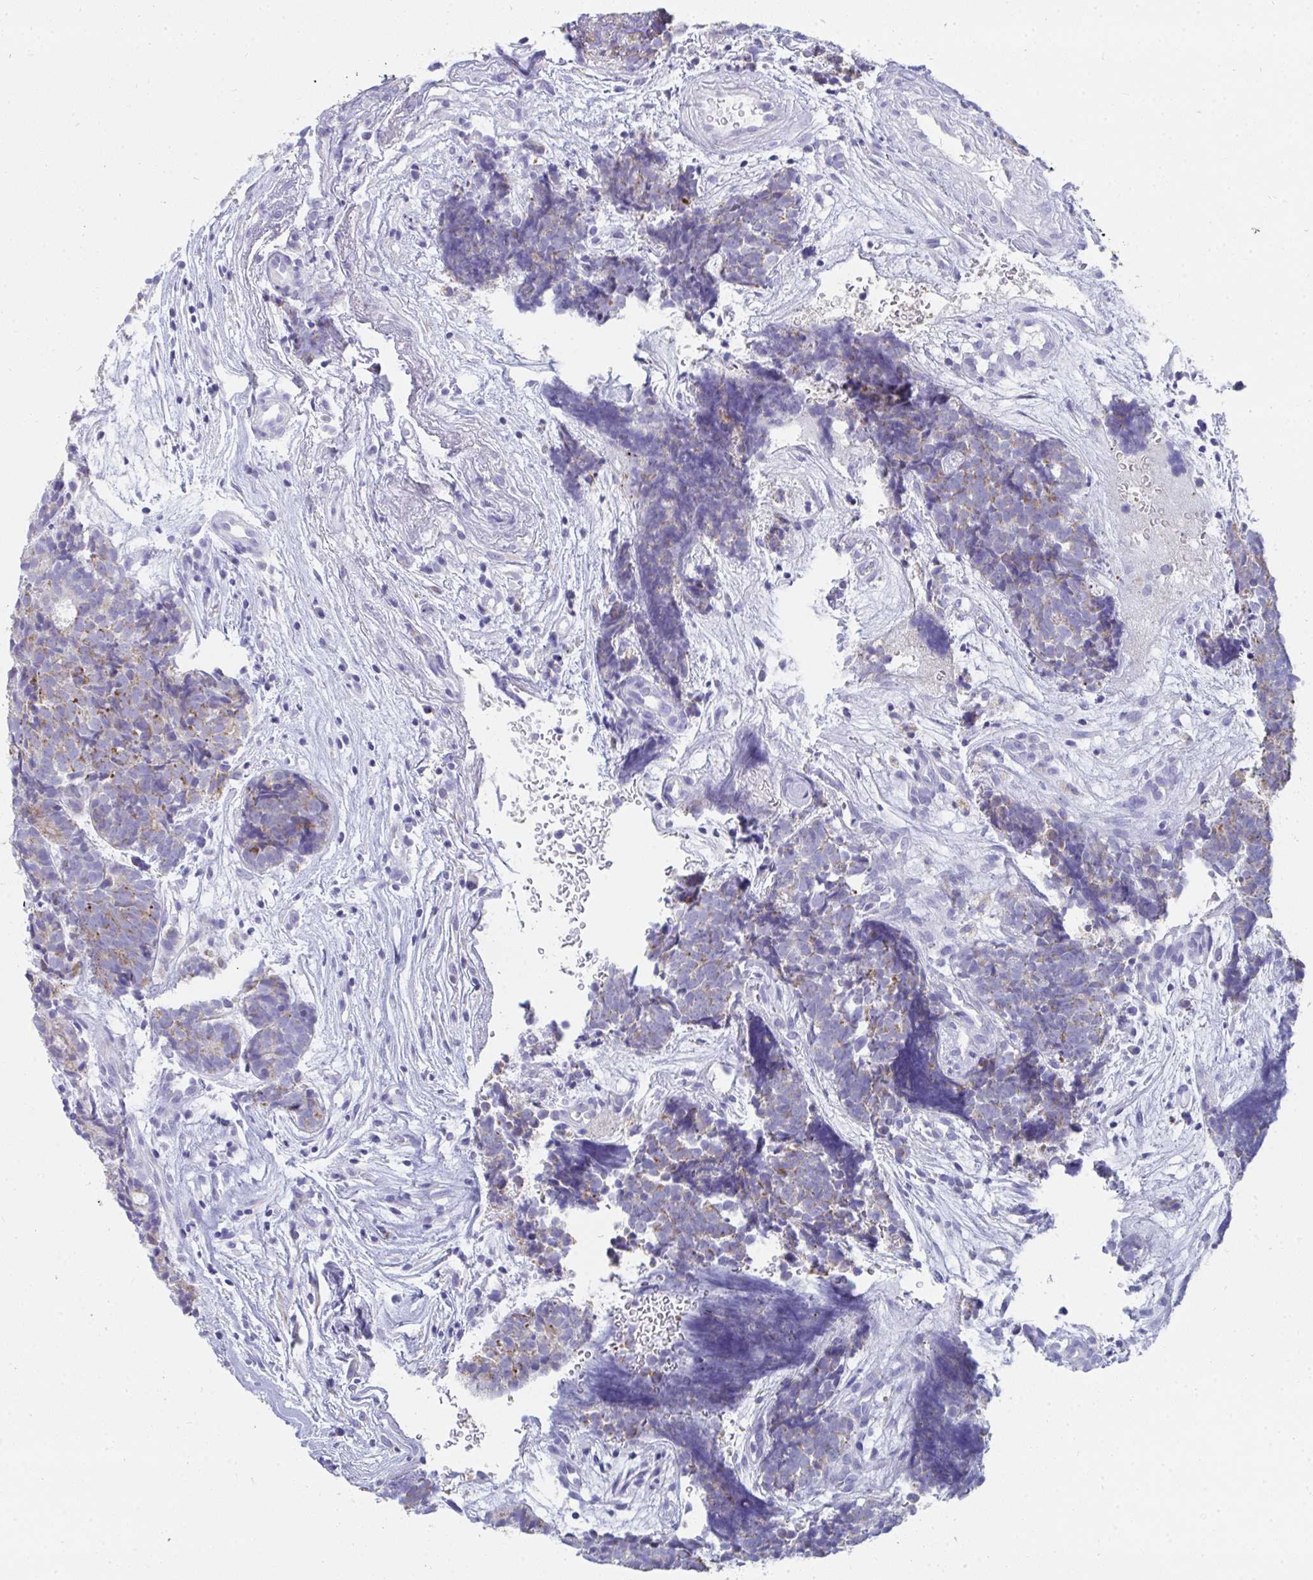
{"staining": {"intensity": "weak", "quantity": "25%-75%", "location": "cytoplasmic/membranous"}, "tissue": "head and neck cancer", "cell_type": "Tumor cells", "image_type": "cancer", "snomed": [{"axis": "morphology", "description": "Adenocarcinoma, NOS"}, {"axis": "topography", "description": "Head-Neck"}], "caption": "This is an image of immunohistochemistry staining of head and neck cancer, which shows weak expression in the cytoplasmic/membranous of tumor cells.", "gene": "AIFM1", "patient": {"sex": "female", "age": 81}}